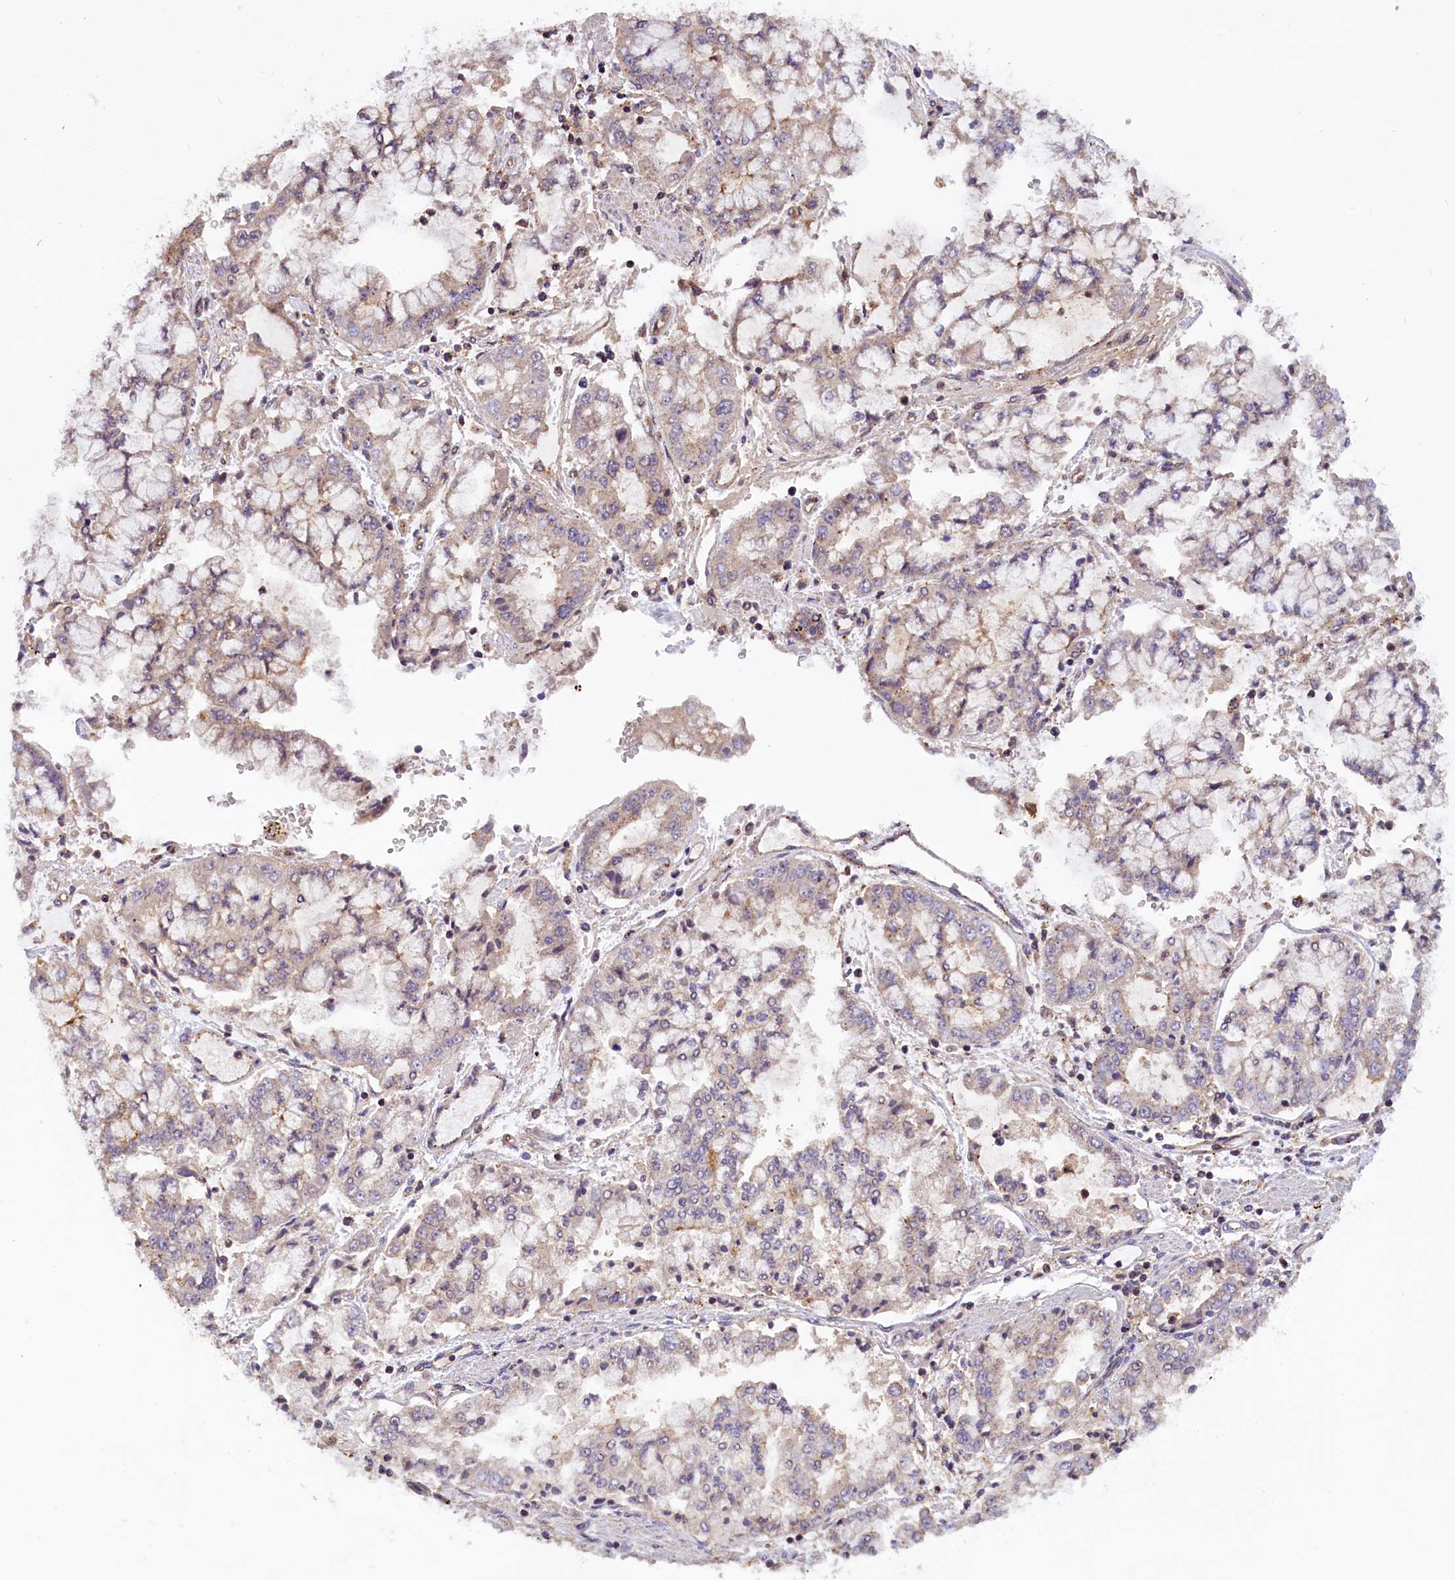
{"staining": {"intensity": "weak", "quantity": "<25%", "location": "cytoplasmic/membranous"}, "tissue": "stomach cancer", "cell_type": "Tumor cells", "image_type": "cancer", "snomed": [{"axis": "morphology", "description": "Adenocarcinoma, NOS"}, {"axis": "topography", "description": "Stomach"}], "caption": "Tumor cells show no significant protein staining in stomach cancer.", "gene": "IST1", "patient": {"sex": "male", "age": 76}}